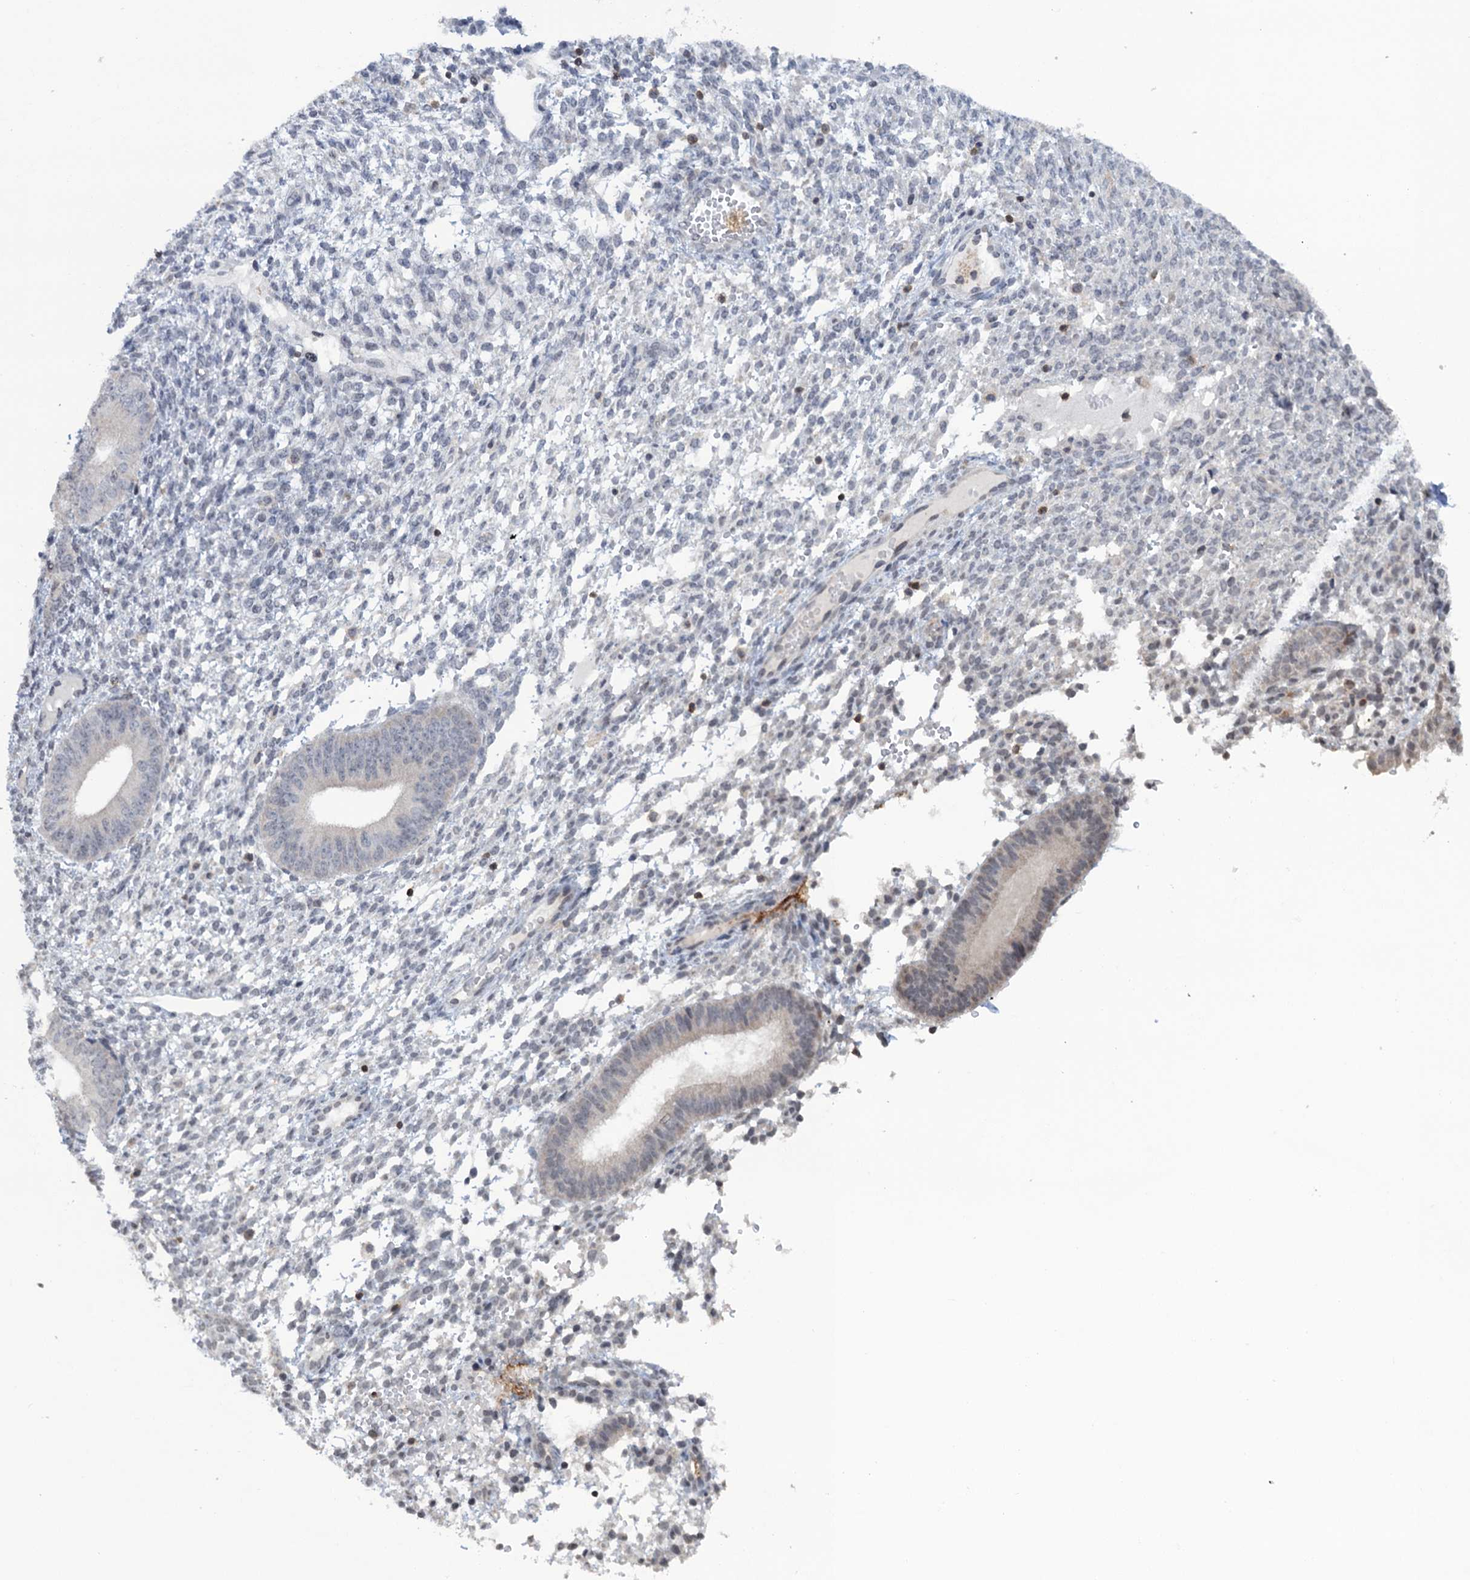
{"staining": {"intensity": "negative", "quantity": "none", "location": "none"}, "tissue": "endometrium", "cell_type": "Cells in endometrial stroma", "image_type": "normal", "snomed": [{"axis": "morphology", "description": "Normal tissue, NOS"}, {"axis": "topography", "description": "Endometrium"}], "caption": "IHC micrograph of unremarkable human endometrium stained for a protein (brown), which shows no expression in cells in endometrial stroma. Nuclei are stained in blue.", "gene": "FYB1", "patient": {"sex": "female", "age": 49}}